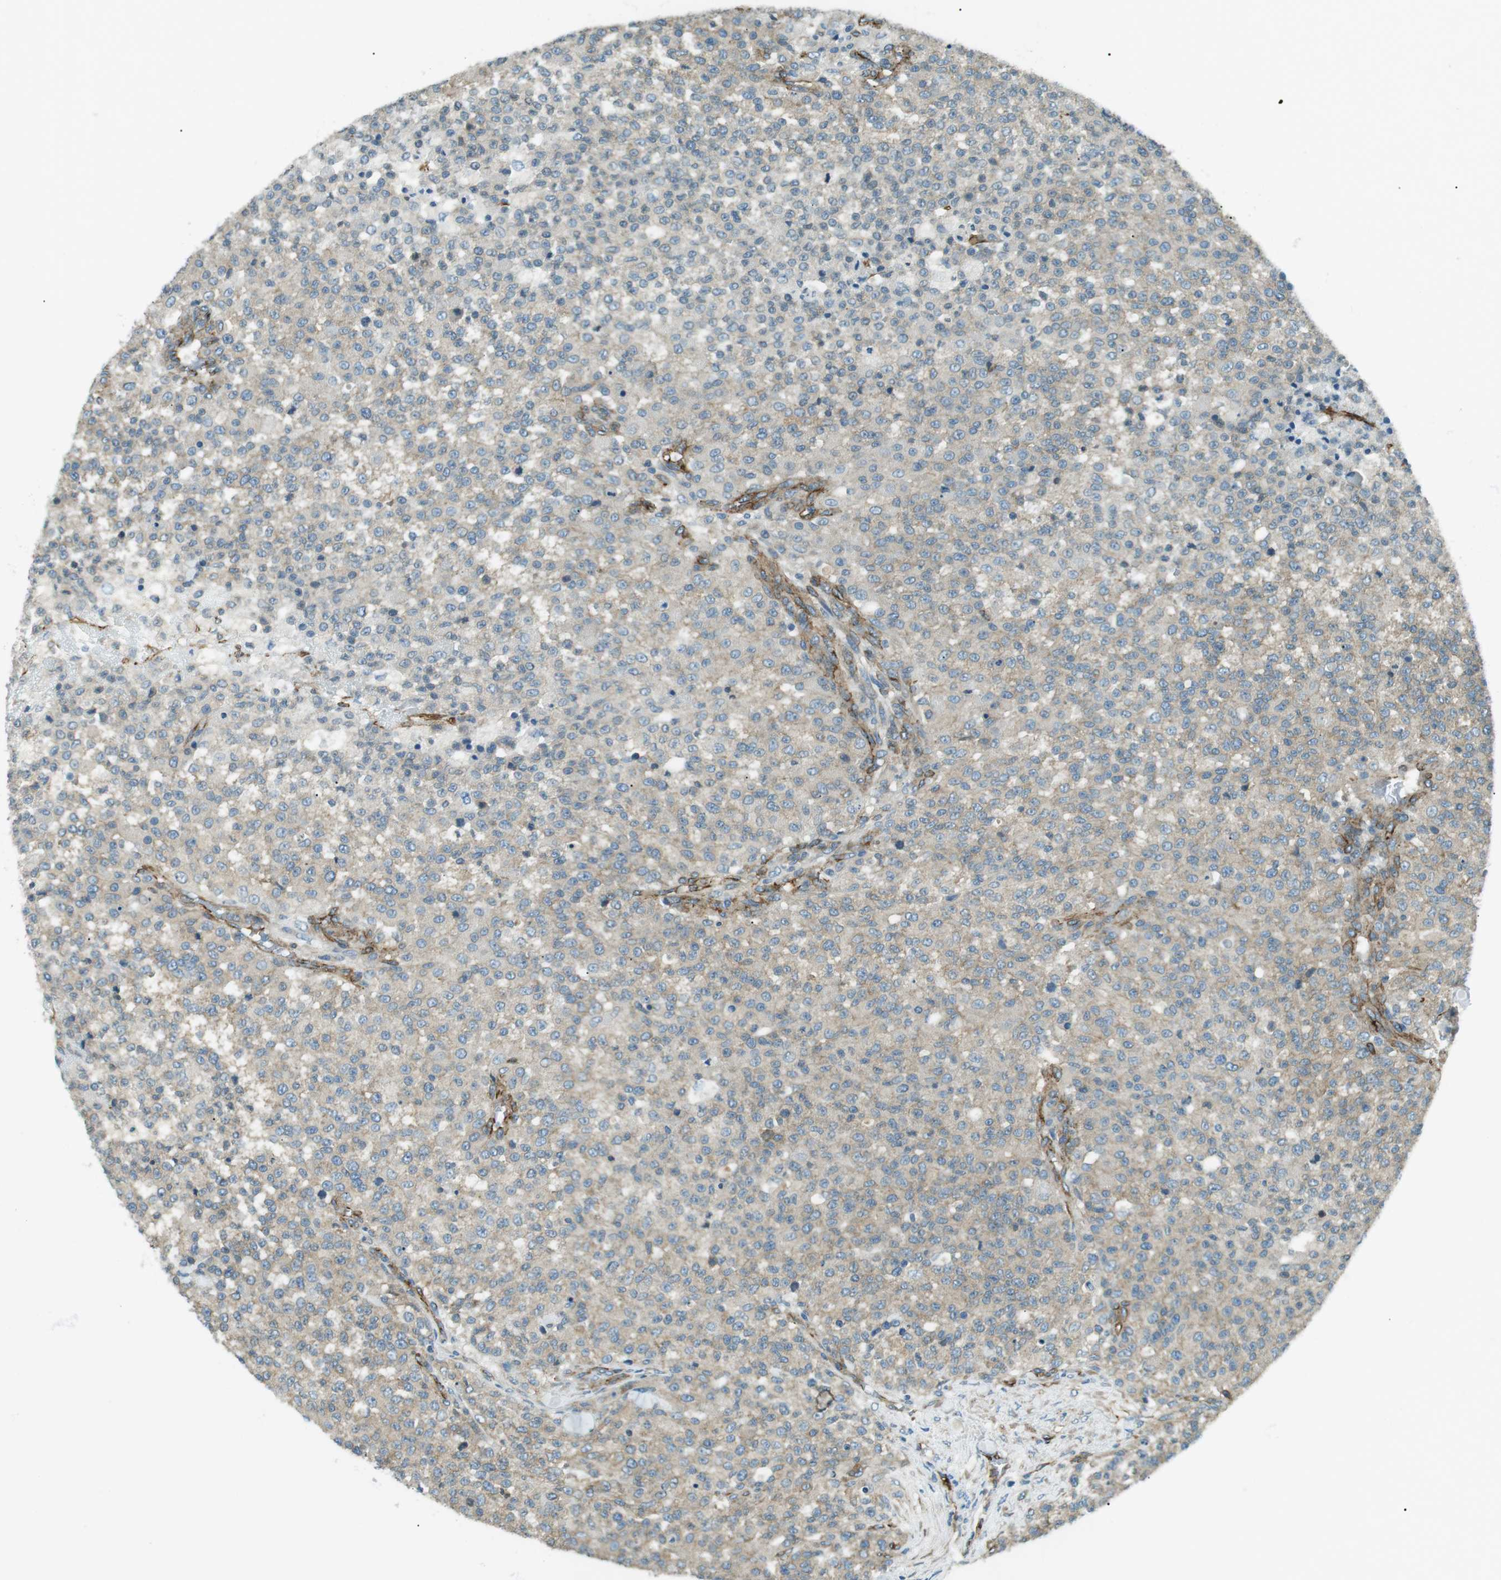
{"staining": {"intensity": "weak", "quantity": "<25%", "location": "cytoplasmic/membranous"}, "tissue": "testis cancer", "cell_type": "Tumor cells", "image_type": "cancer", "snomed": [{"axis": "morphology", "description": "Seminoma, NOS"}, {"axis": "topography", "description": "Testis"}], "caption": "Immunohistochemical staining of seminoma (testis) displays no significant expression in tumor cells. (Brightfield microscopy of DAB (3,3'-diaminobenzidine) IHC at high magnification).", "gene": "ODR4", "patient": {"sex": "male", "age": 59}}